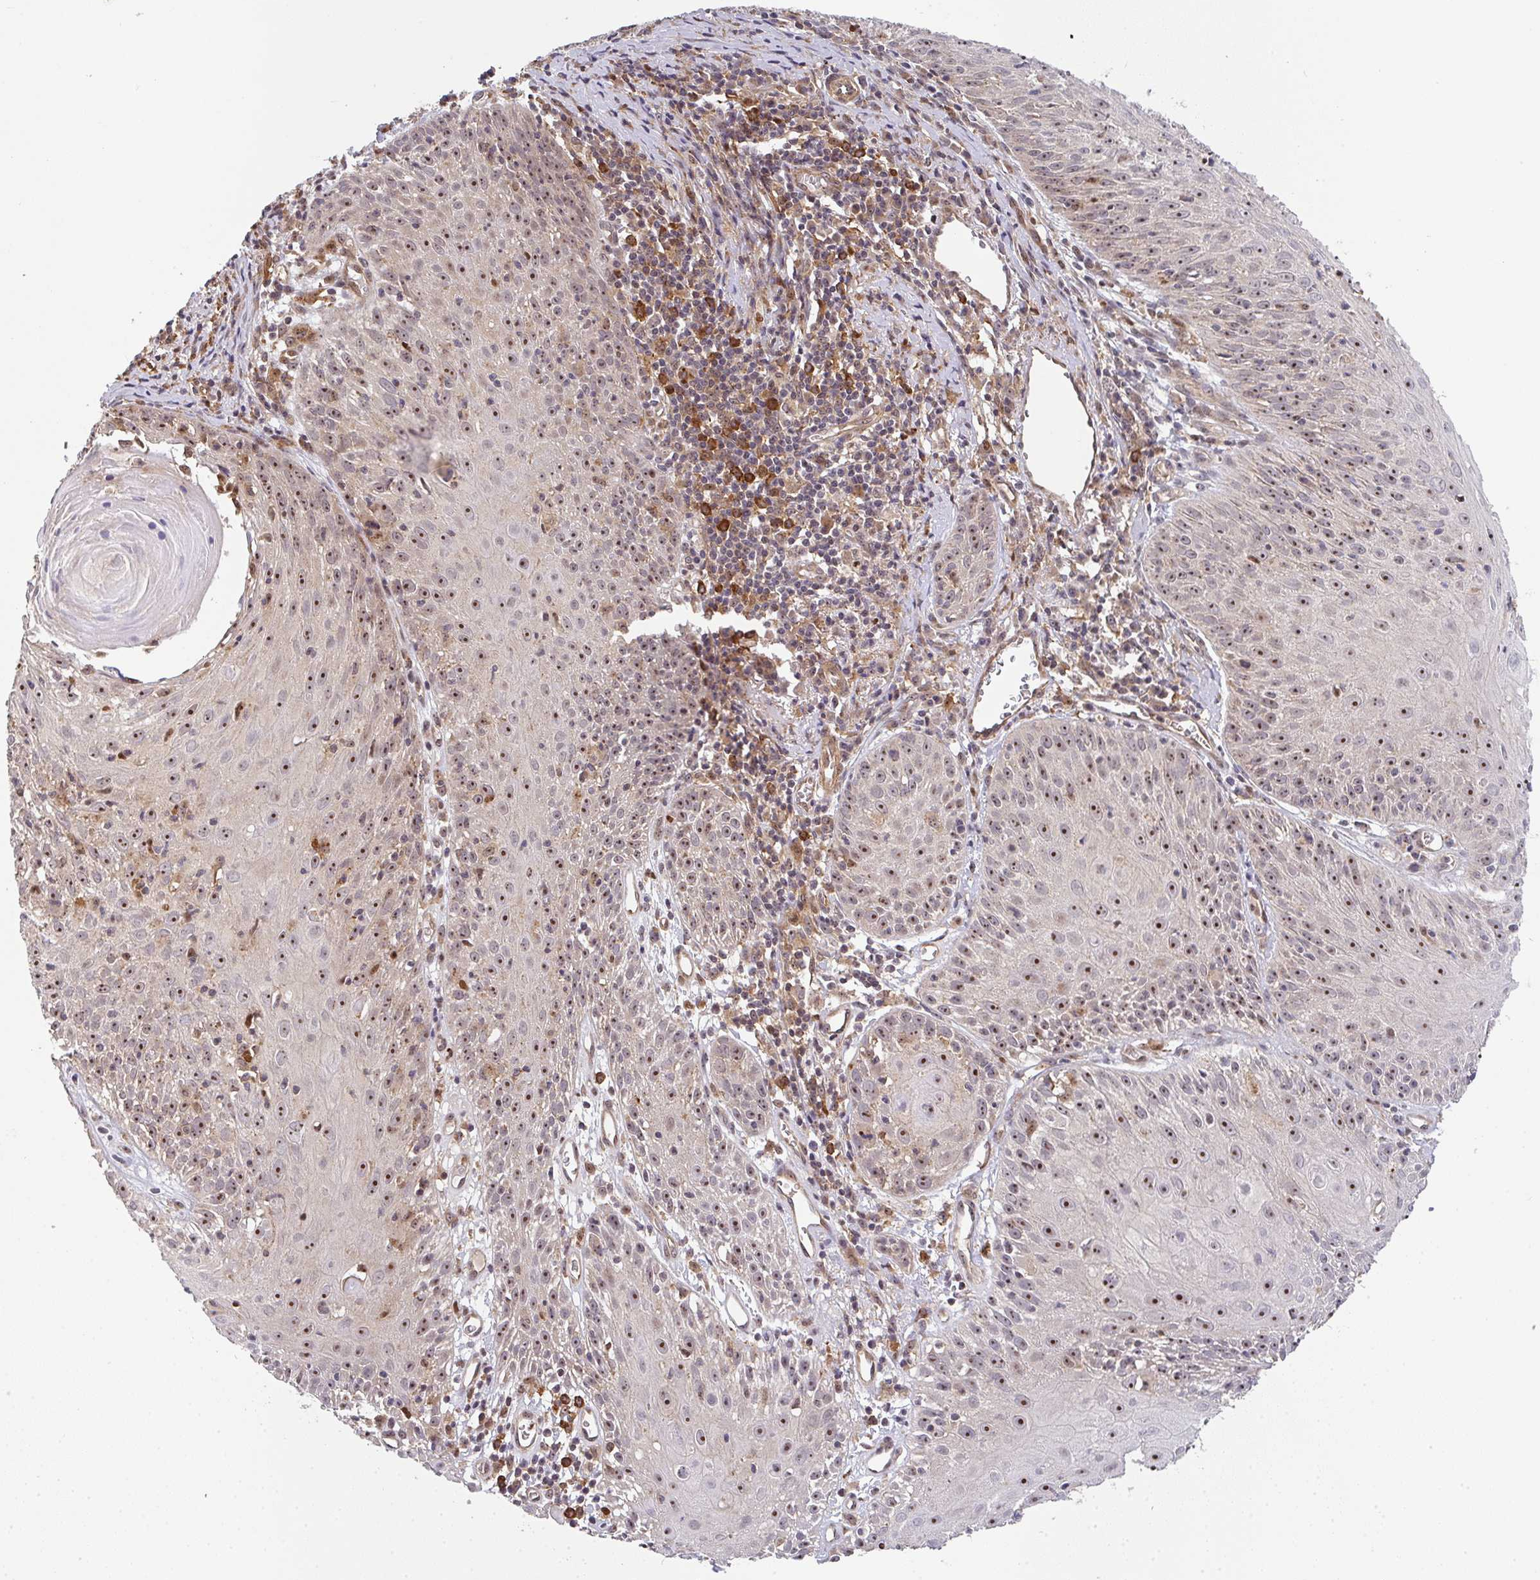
{"staining": {"intensity": "strong", "quantity": "25%-75%", "location": "nuclear"}, "tissue": "skin cancer", "cell_type": "Tumor cells", "image_type": "cancer", "snomed": [{"axis": "morphology", "description": "Squamous cell carcinoma, NOS"}, {"axis": "topography", "description": "Skin"}, {"axis": "topography", "description": "Vulva"}], "caption": "Squamous cell carcinoma (skin) was stained to show a protein in brown. There is high levels of strong nuclear expression in approximately 25%-75% of tumor cells.", "gene": "SIMC1", "patient": {"sex": "female", "age": 76}}